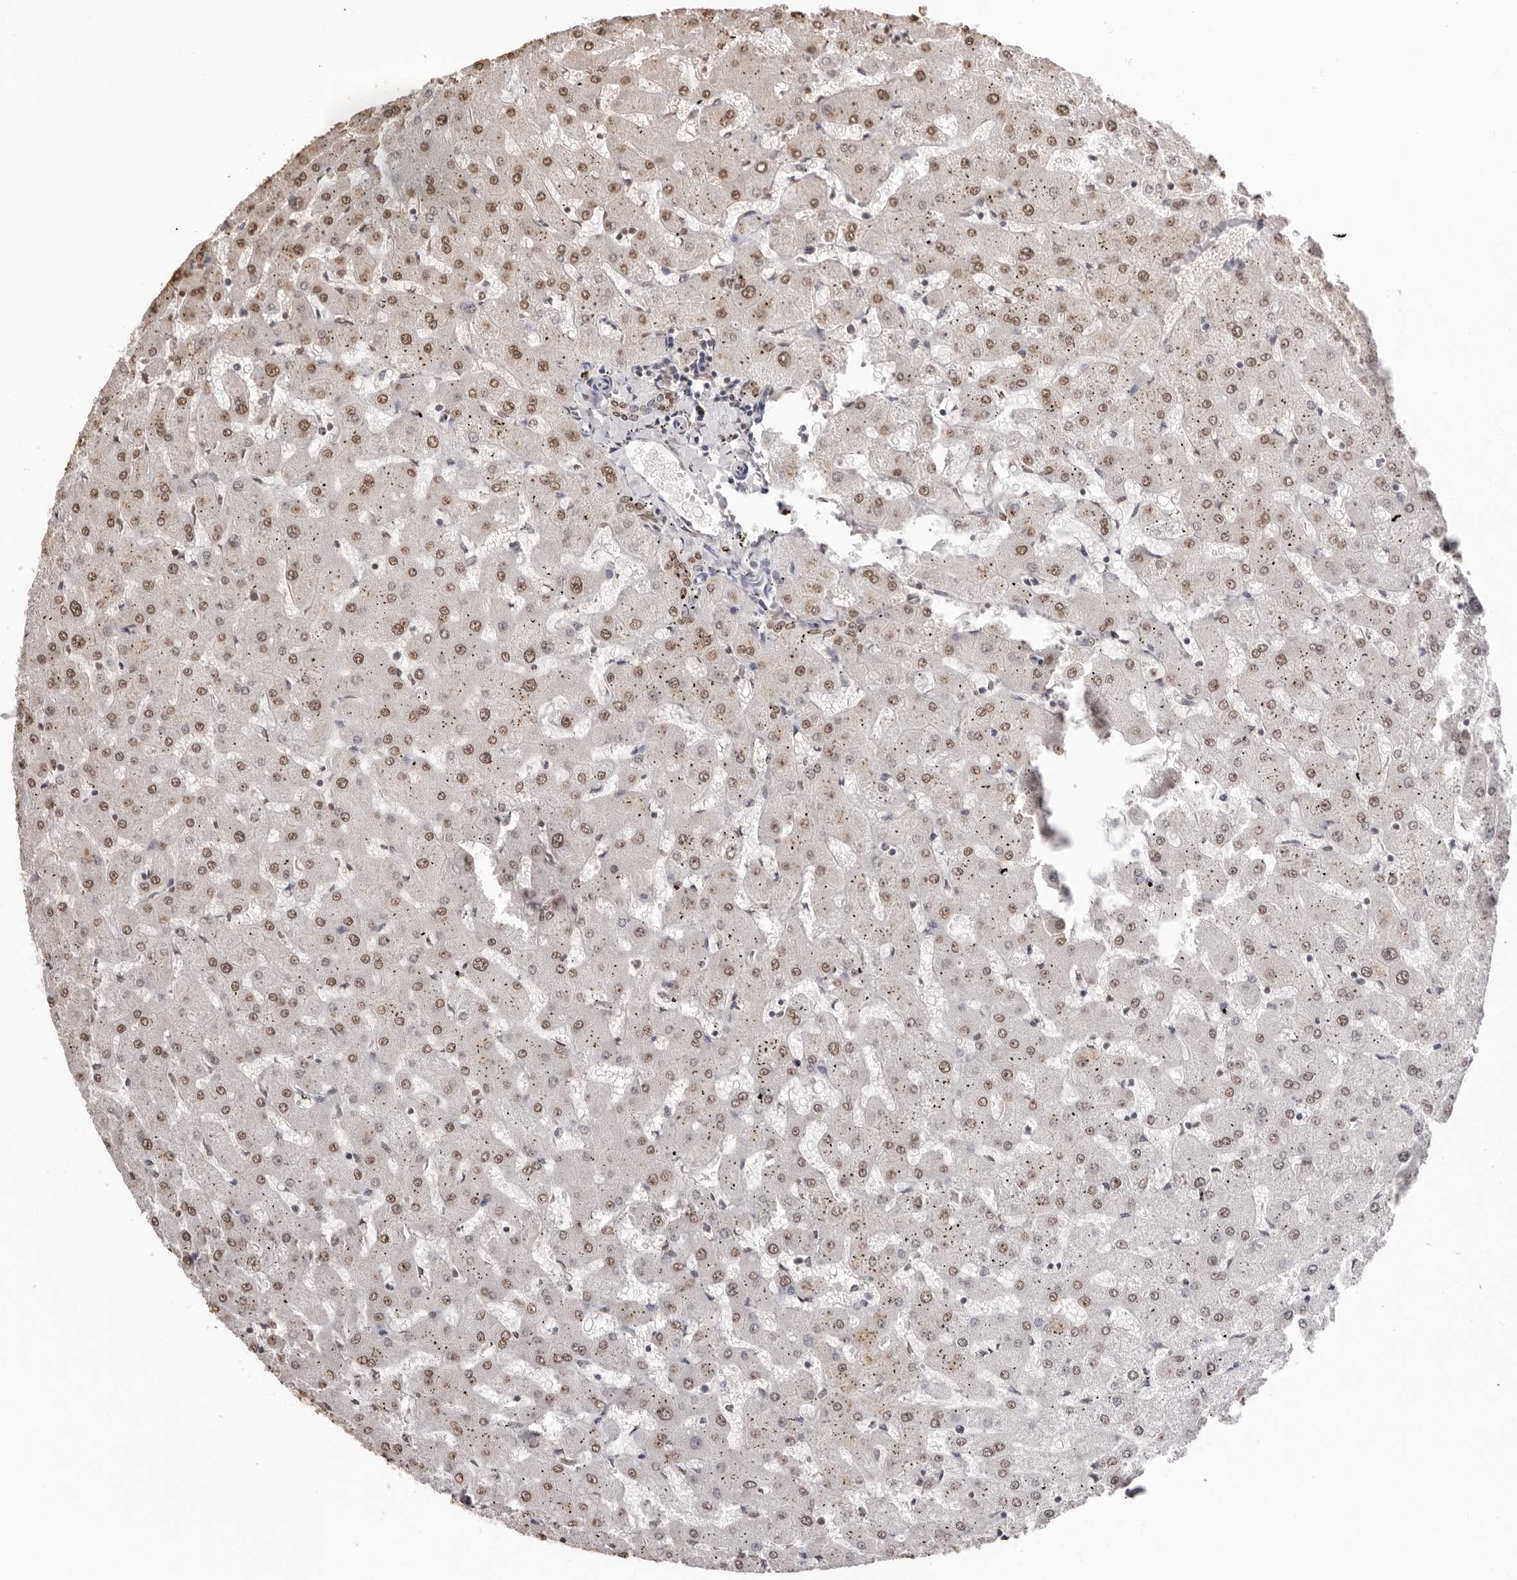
{"staining": {"intensity": "moderate", "quantity": ">75%", "location": "nuclear"}, "tissue": "liver", "cell_type": "Cholangiocytes", "image_type": "normal", "snomed": [{"axis": "morphology", "description": "Normal tissue, NOS"}, {"axis": "topography", "description": "Liver"}], "caption": "Moderate nuclear positivity for a protein is seen in about >75% of cholangiocytes of unremarkable liver using immunohistochemistry (IHC).", "gene": "OLIG3", "patient": {"sex": "female", "age": 63}}